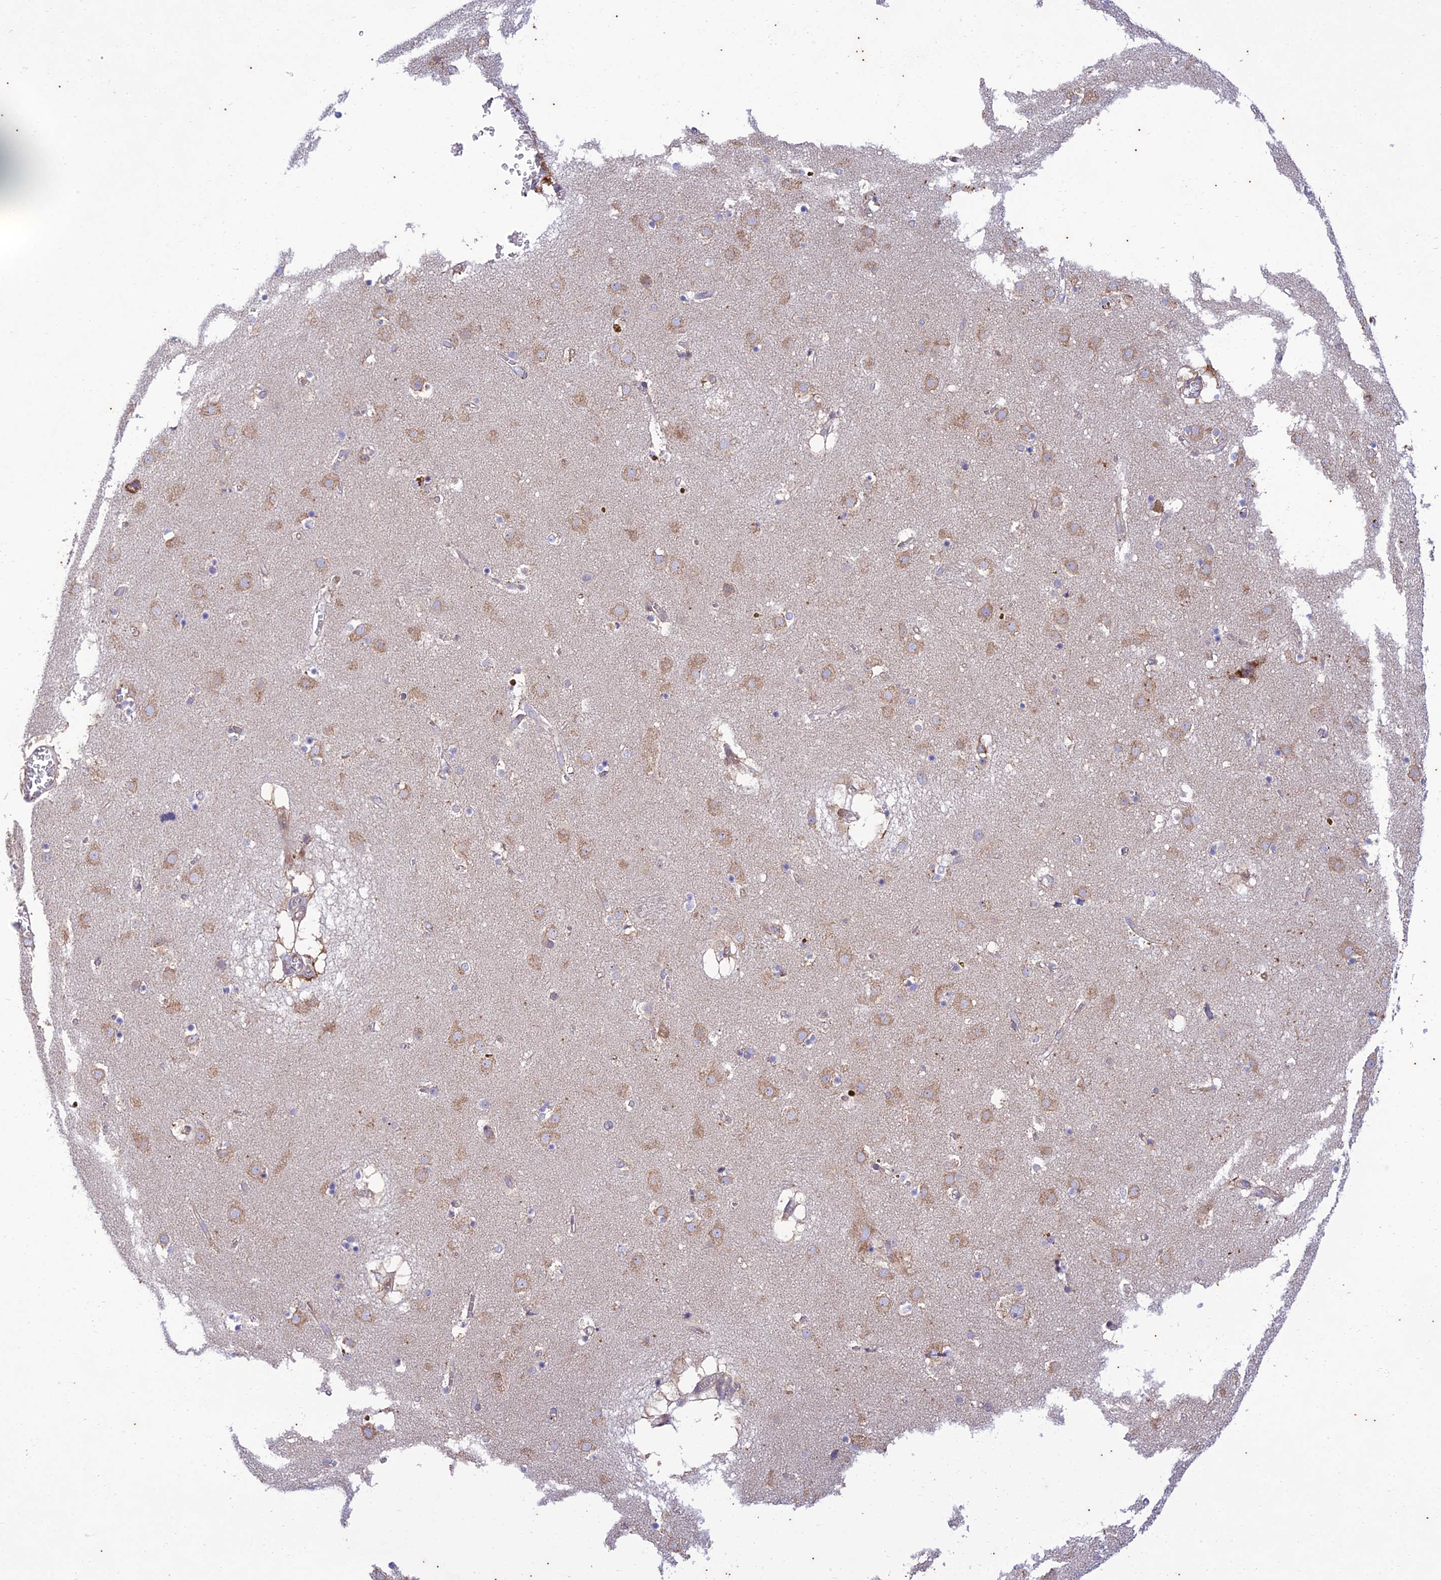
{"staining": {"intensity": "weak", "quantity": "<25%", "location": "cytoplasmic/membranous"}, "tissue": "caudate", "cell_type": "Glial cells", "image_type": "normal", "snomed": [{"axis": "morphology", "description": "Normal tissue, NOS"}, {"axis": "topography", "description": "Lateral ventricle wall"}], "caption": "The immunohistochemistry histopathology image has no significant positivity in glial cells of caudate. Brightfield microscopy of immunohistochemistry (IHC) stained with DAB (brown) and hematoxylin (blue), captured at high magnification.", "gene": "PIMREG", "patient": {"sex": "male", "age": 70}}